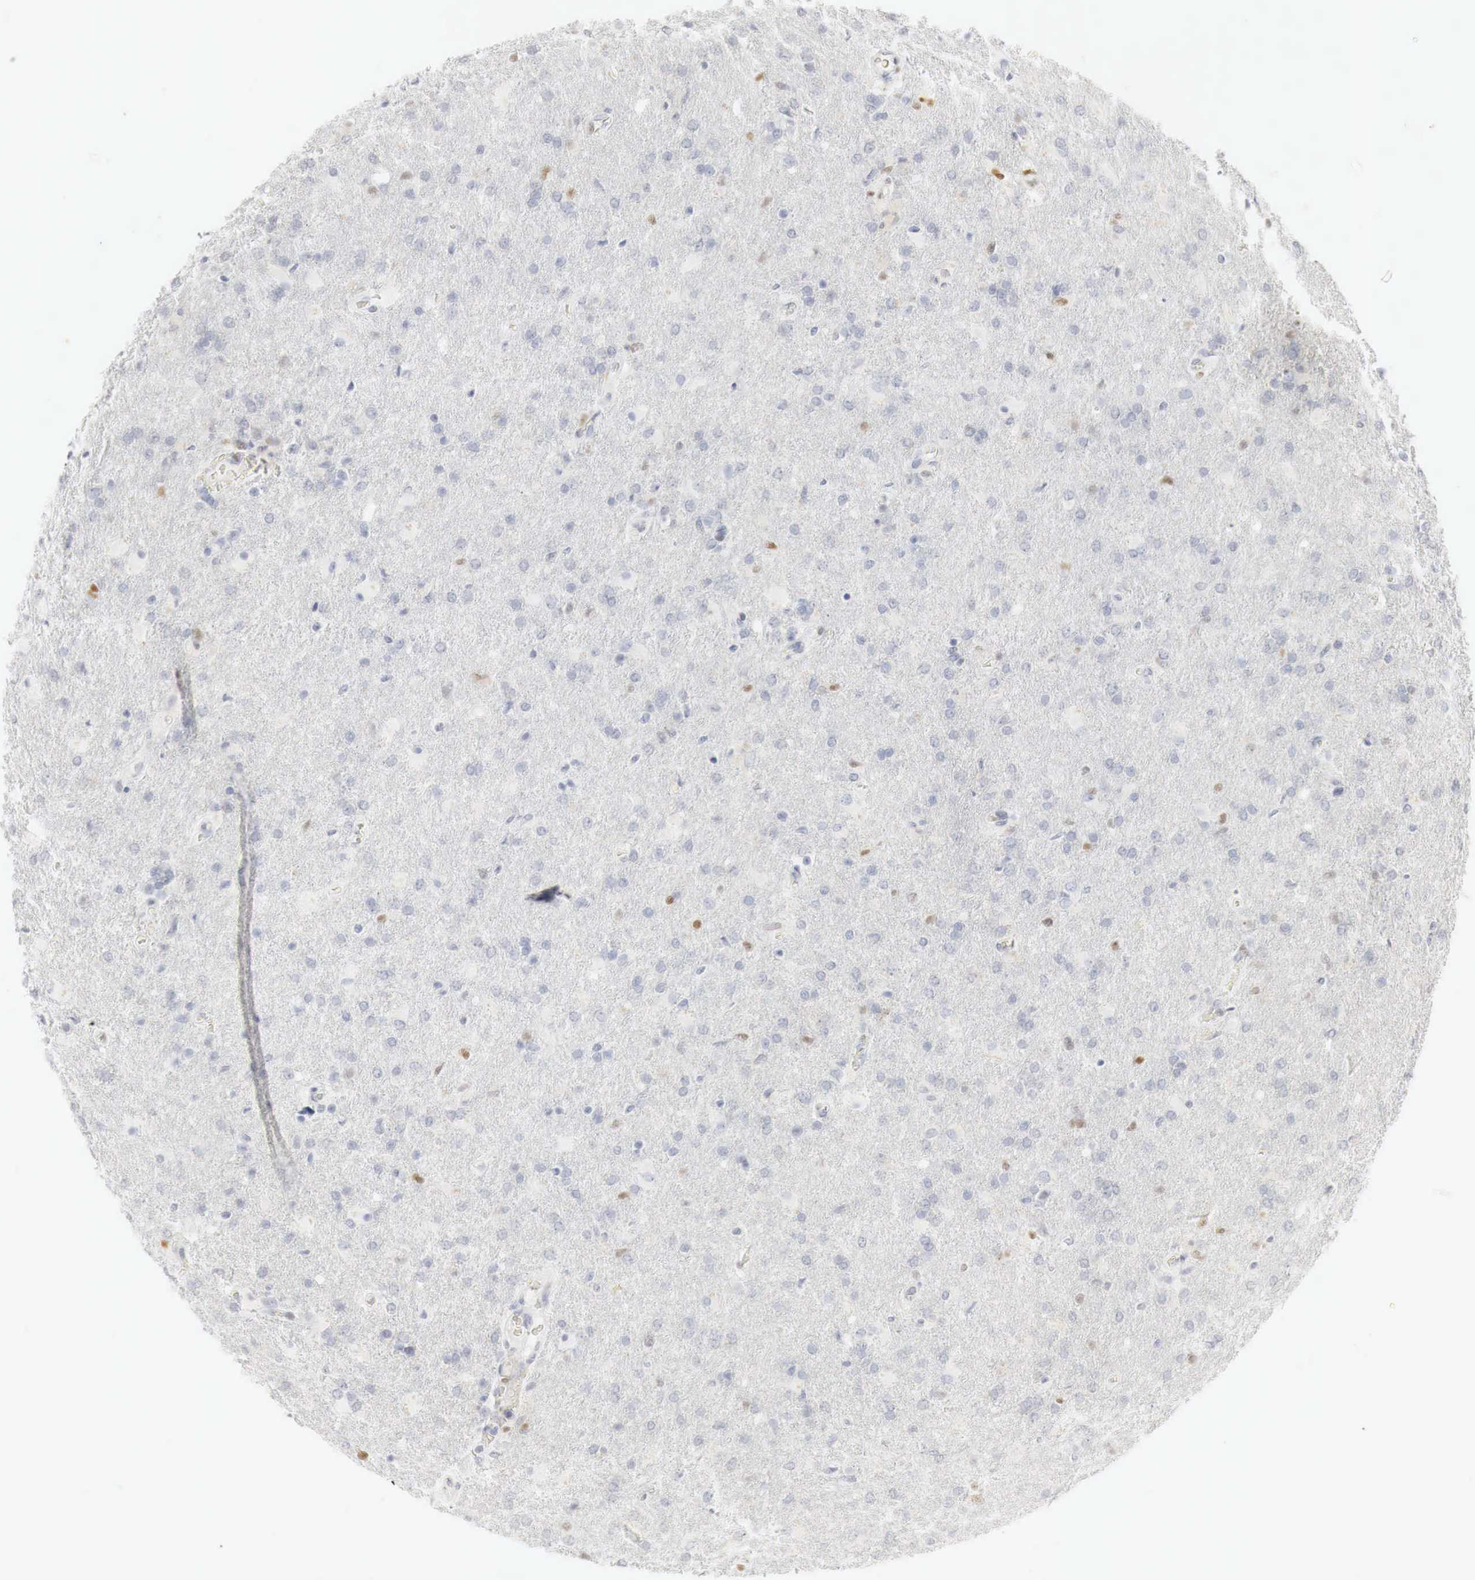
{"staining": {"intensity": "negative", "quantity": "none", "location": "none"}, "tissue": "glioma", "cell_type": "Tumor cells", "image_type": "cancer", "snomed": [{"axis": "morphology", "description": "Glioma, malignant, High grade"}, {"axis": "topography", "description": "Brain"}], "caption": "Immunohistochemistry of human malignant glioma (high-grade) demonstrates no expression in tumor cells.", "gene": "TP63", "patient": {"sex": "male", "age": 68}}